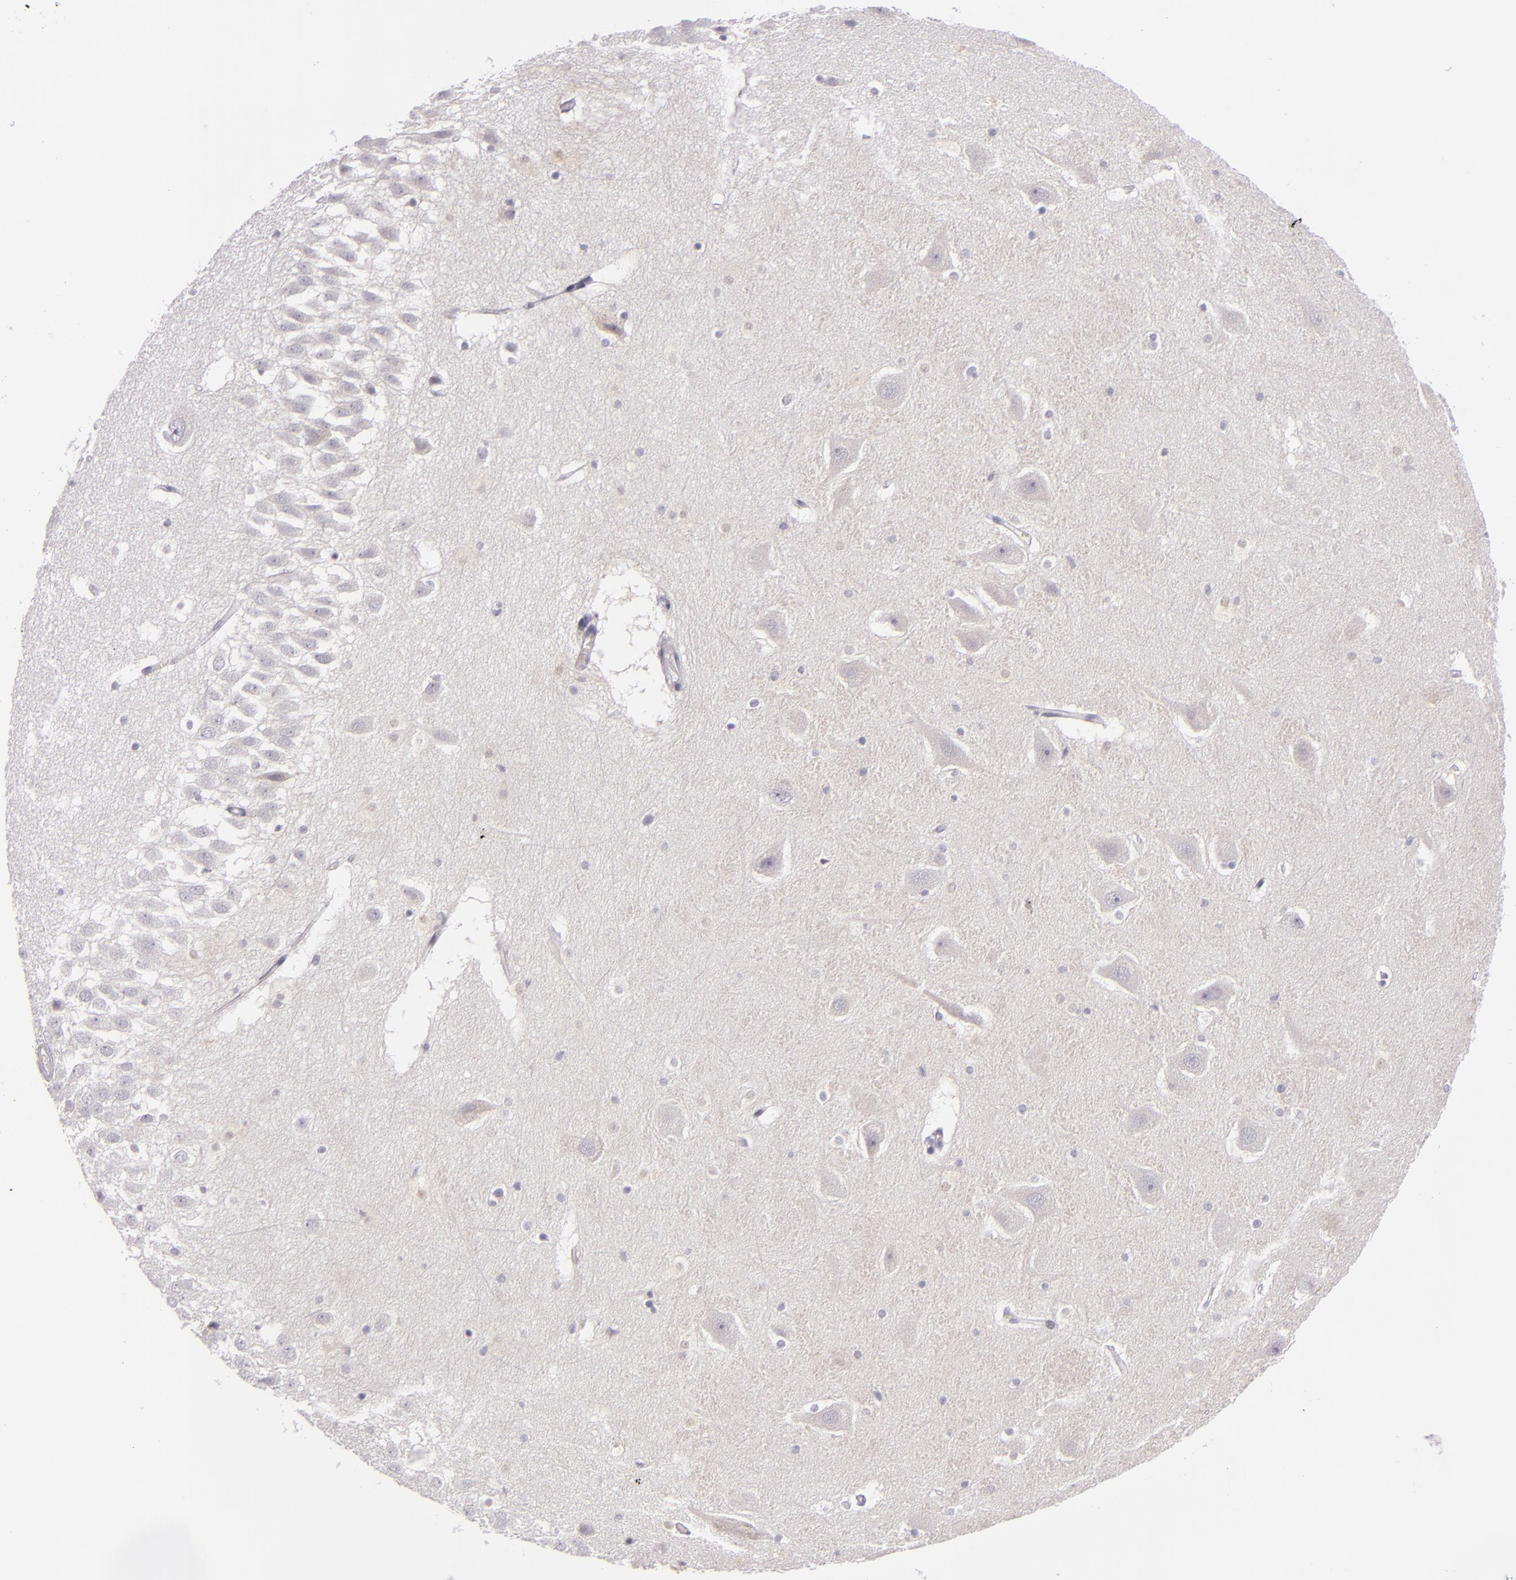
{"staining": {"intensity": "negative", "quantity": "none", "location": "none"}, "tissue": "hippocampus", "cell_type": "Glial cells", "image_type": "normal", "snomed": [{"axis": "morphology", "description": "Normal tissue, NOS"}, {"axis": "topography", "description": "Hippocampus"}], "caption": "An IHC image of benign hippocampus is shown. There is no staining in glial cells of hippocampus. (DAB immunohistochemistry with hematoxylin counter stain).", "gene": "FAM181A", "patient": {"sex": "male", "age": 45}}